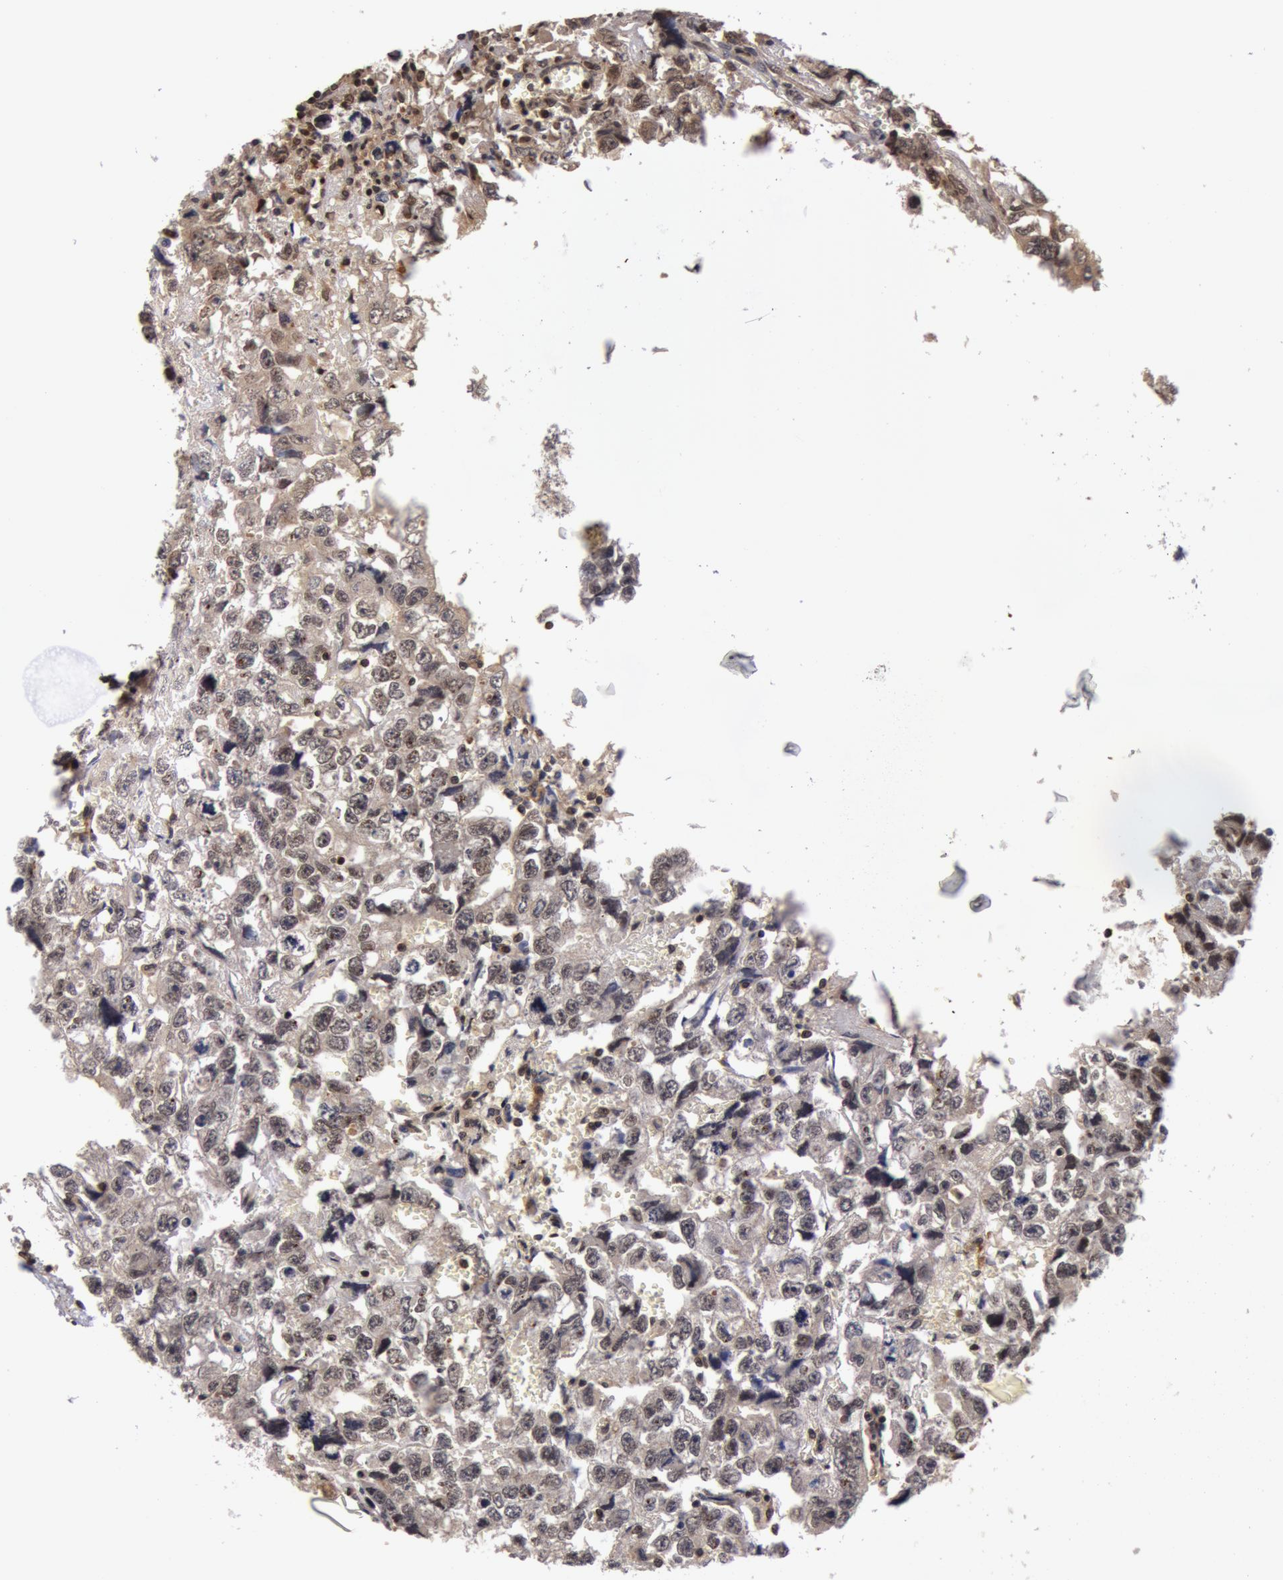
{"staining": {"intensity": "weak", "quantity": "<25%", "location": "nuclear"}, "tissue": "testis cancer", "cell_type": "Tumor cells", "image_type": "cancer", "snomed": [{"axis": "morphology", "description": "Carcinoma, Embryonal, NOS"}, {"axis": "topography", "description": "Testis"}], "caption": "Tumor cells are negative for brown protein staining in testis cancer.", "gene": "ZNF350", "patient": {"sex": "male", "age": 31}}